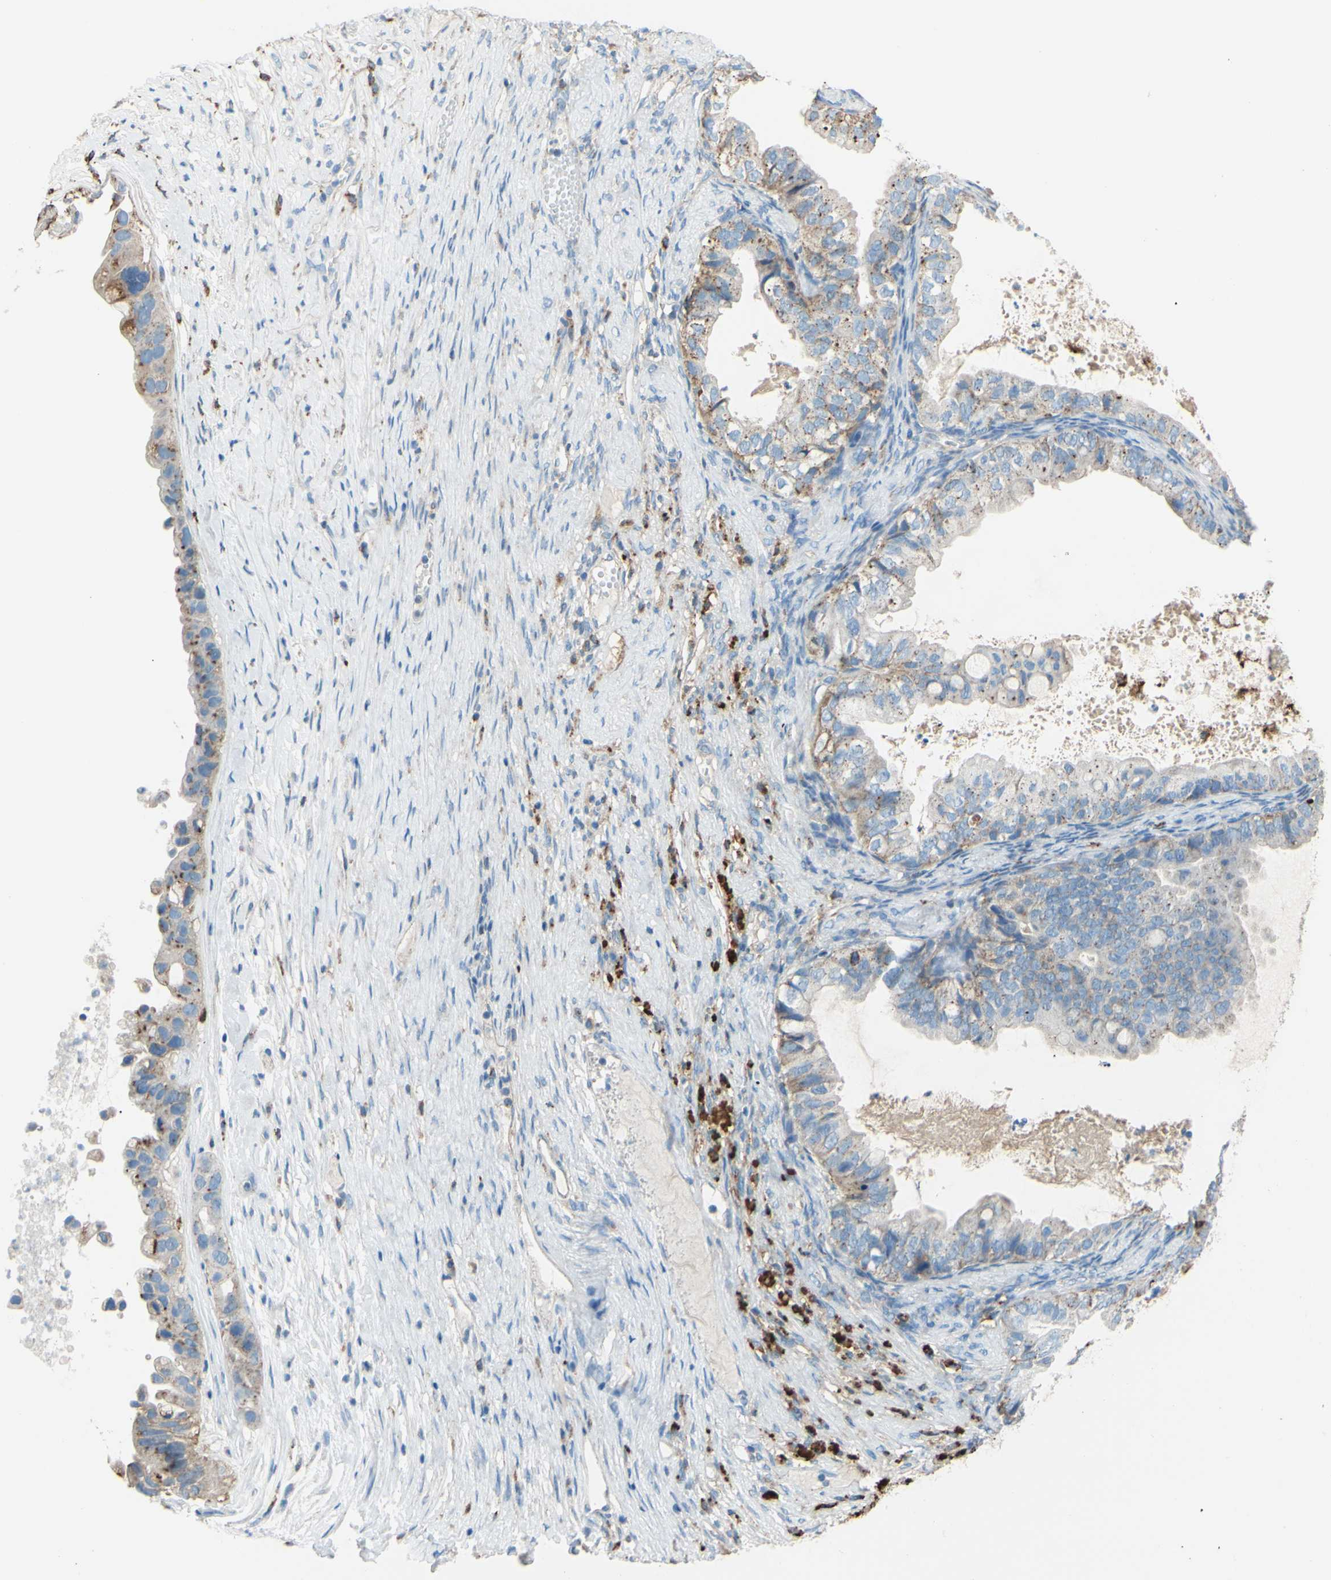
{"staining": {"intensity": "moderate", "quantity": "25%-75%", "location": "cytoplasmic/membranous"}, "tissue": "ovarian cancer", "cell_type": "Tumor cells", "image_type": "cancer", "snomed": [{"axis": "morphology", "description": "Cystadenocarcinoma, mucinous, NOS"}, {"axis": "topography", "description": "Ovary"}], "caption": "A brown stain shows moderate cytoplasmic/membranous positivity of a protein in human ovarian cancer tumor cells.", "gene": "CTSD", "patient": {"sex": "female", "age": 80}}